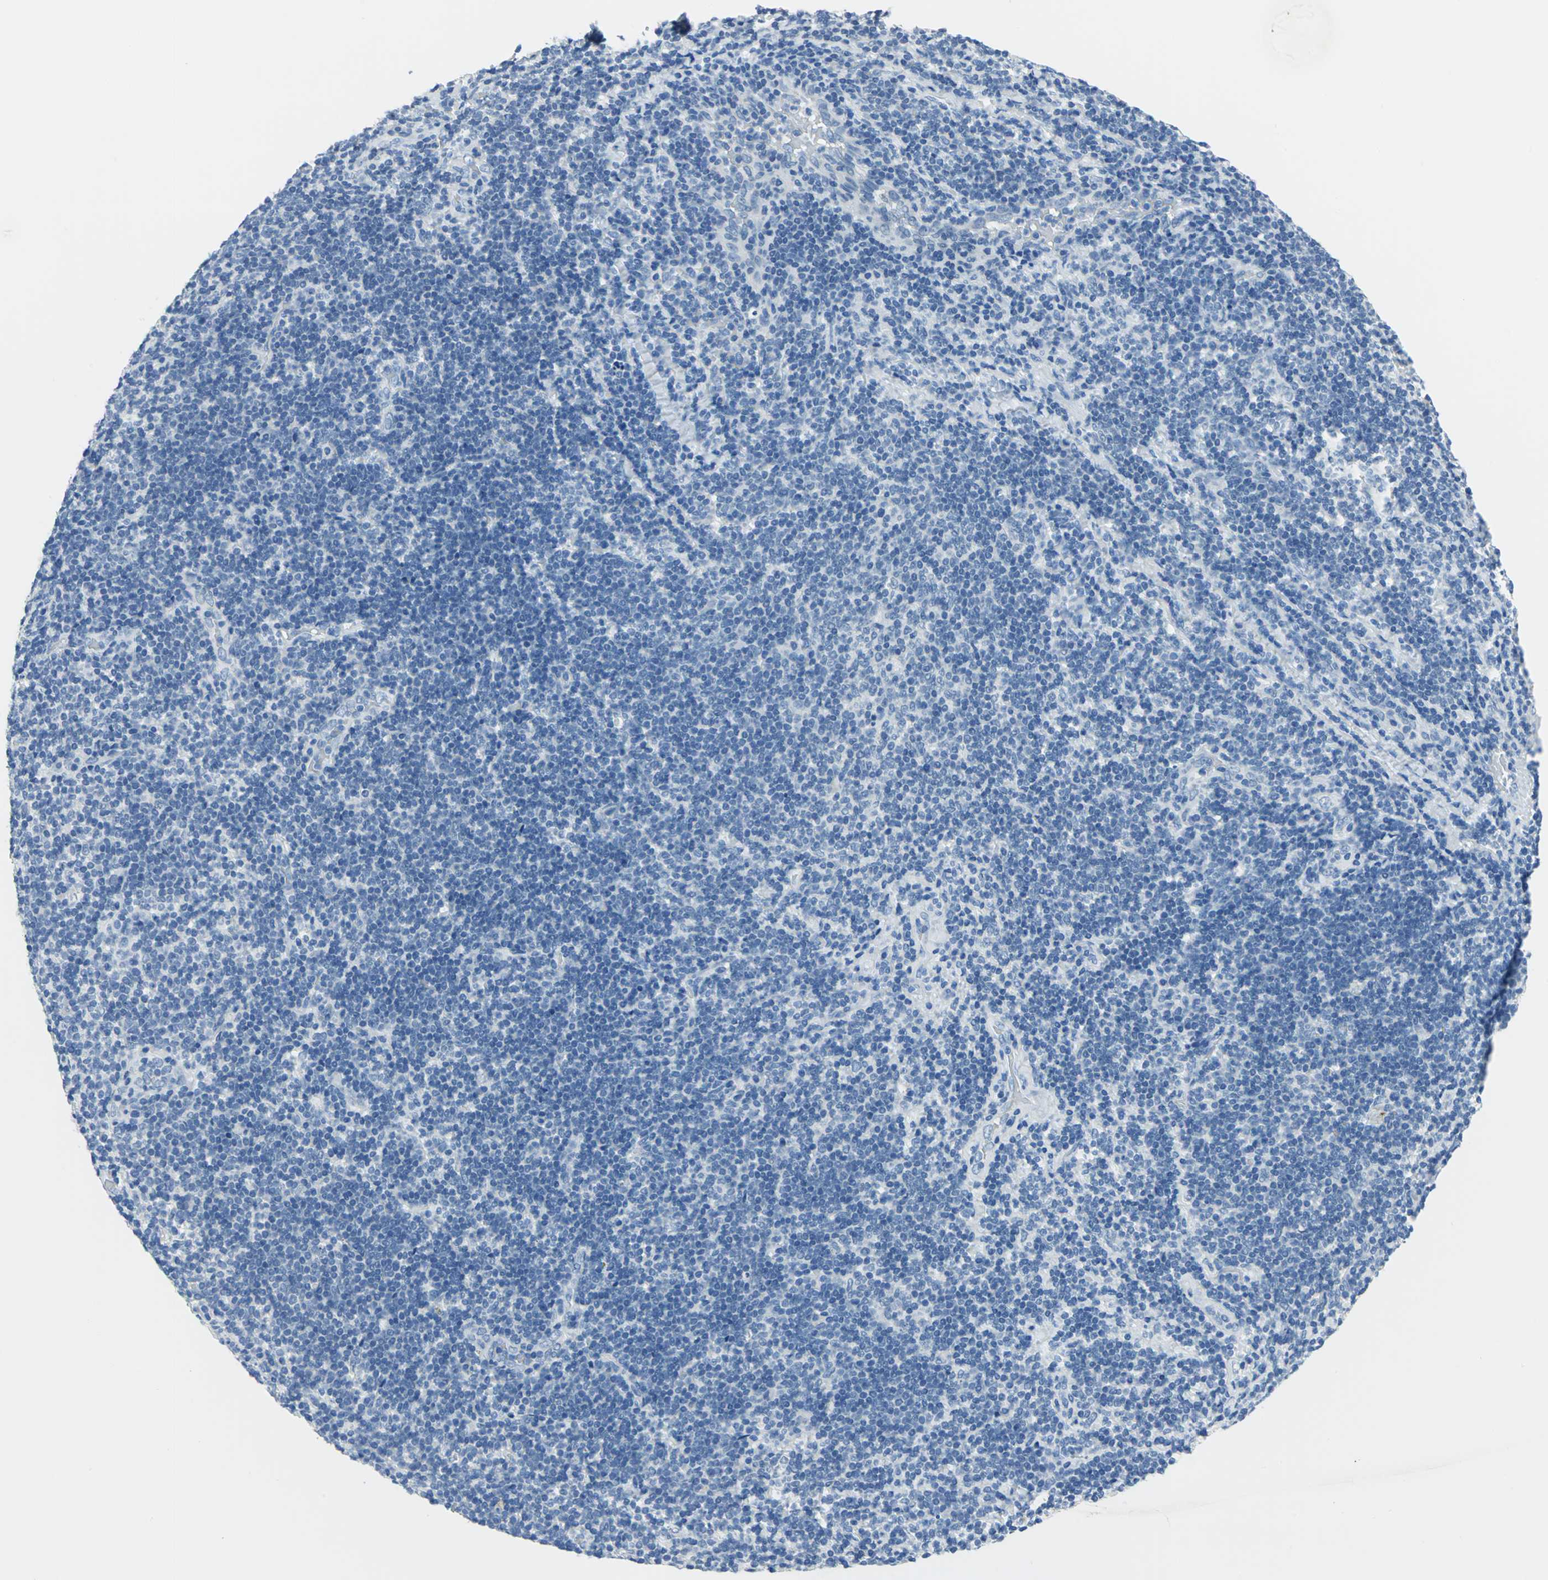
{"staining": {"intensity": "negative", "quantity": "none", "location": "none"}, "tissue": "lymphoma", "cell_type": "Tumor cells", "image_type": "cancer", "snomed": [{"axis": "morphology", "description": "Malignant lymphoma, non-Hodgkin's type, Low grade"}, {"axis": "topography", "description": "Lymph node"}], "caption": "Human lymphoma stained for a protein using immunohistochemistry demonstrates no expression in tumor cells.", "gene": "PKLR", "patient": {"sex": "male", "age": 70}}